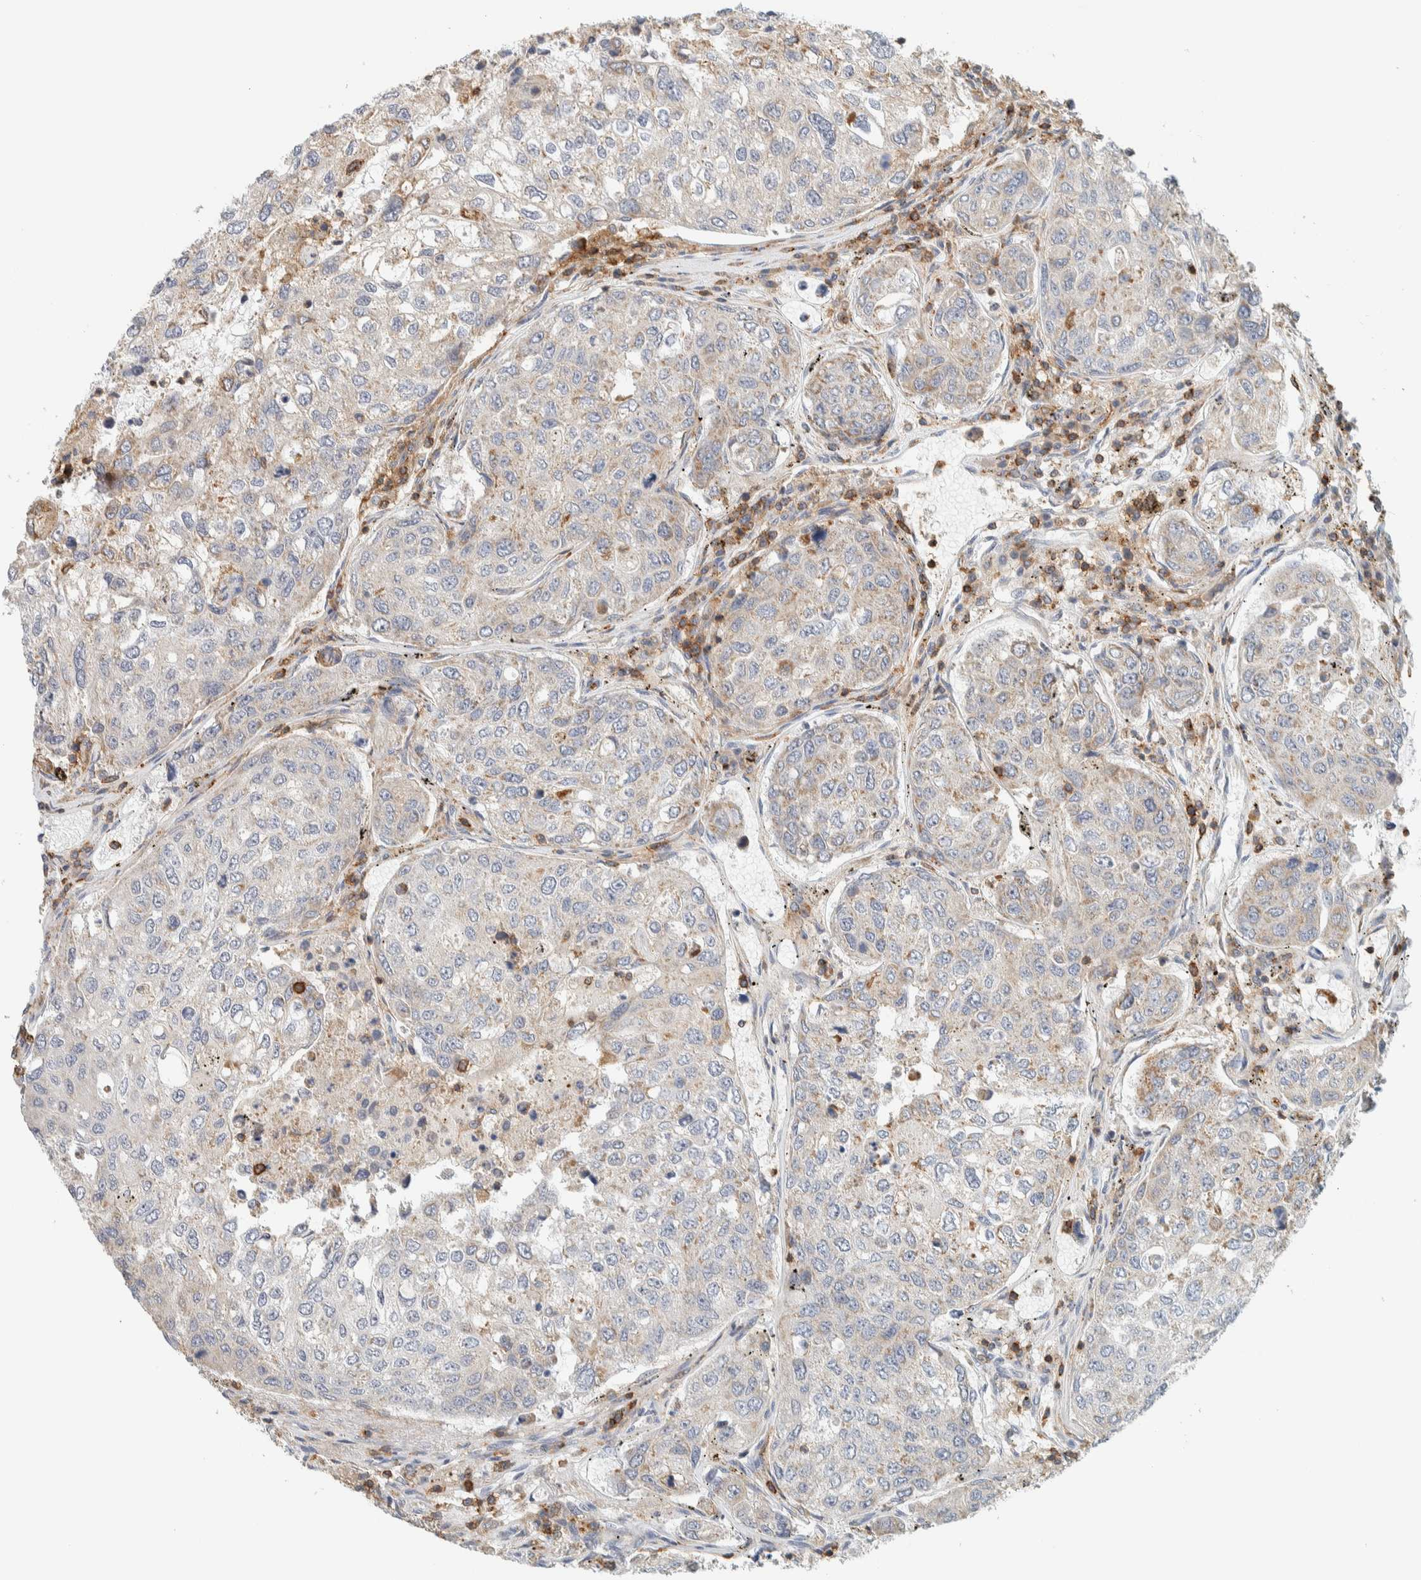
{"staining": {"intensity": "negative", "quantity": "none", "location": "none"}, "tissue": "urothelial cancer", "cell_type": "Tumor cells", "image_type": "cancer", "snomed": [{"axis": "morphology", "description": "Urothelial carcinoma, High grade"}, {"axis": "topography", "description": "Lymph node"}, {"axis": "topography", "description": "Urinary bladder"}], "caption": "Immunohistochemistry photomicrograph of human urothelial cancer stained for a protein (brown), which displays no staining in tumor cells.", "gene": "CCDC57", "patient": {"sex": "male", "age": 51}}